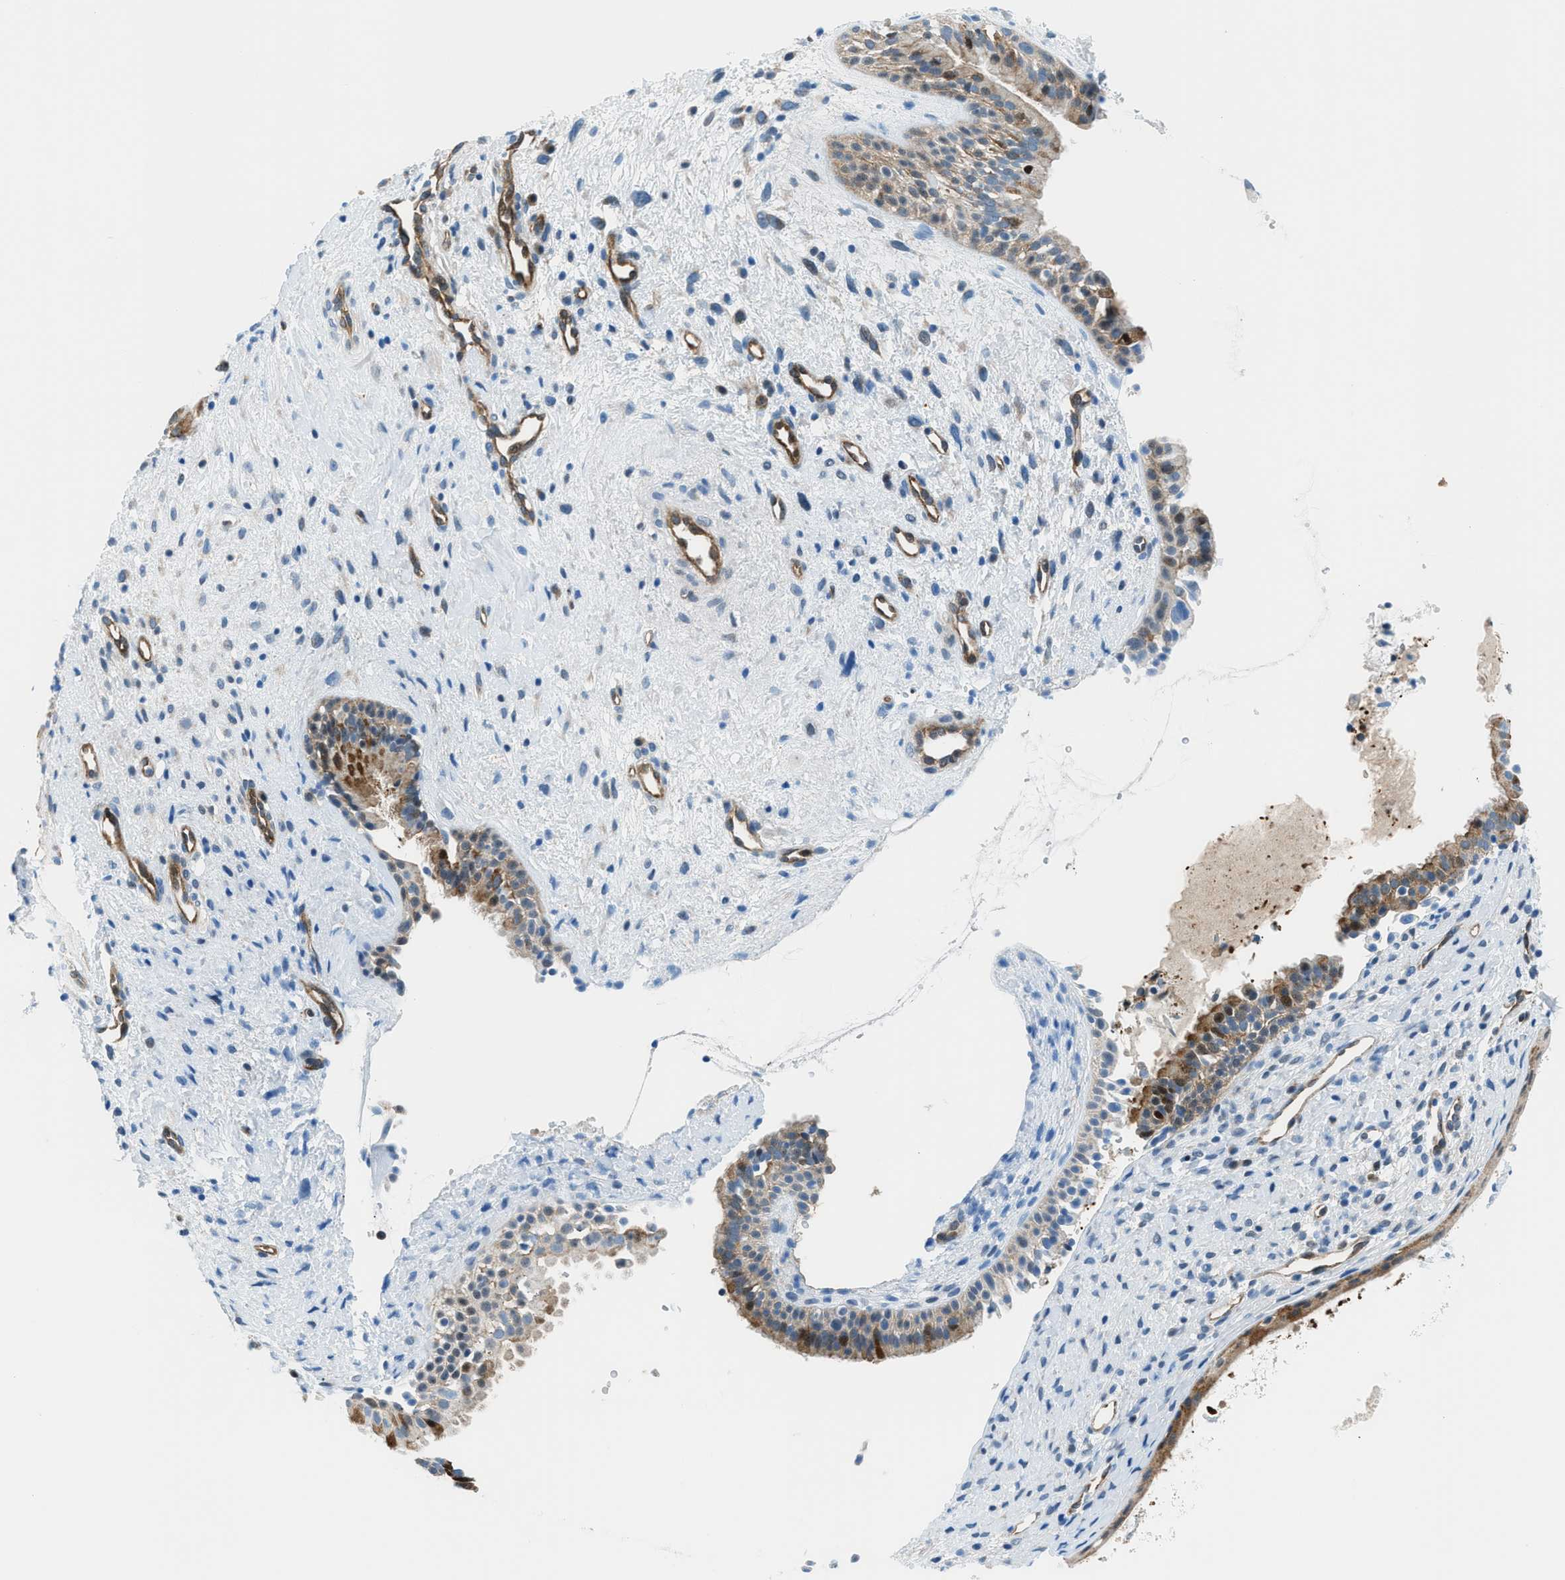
{"staining": {"intensity": "moderate", "quantity": ">75%", "location": "cytoplasmic/membranous"}, "tissue": "nasopharynx", "cell_type": "Respiratory epithelial cells", "image_type": "normal", "snomed": [{"axis": "morphology", "description": "Normal tissue, NOS"}, {"axis": "topography", "description": "Nasopharynx"}], "caption": "Immunohistochemistry (IHC) histopathology image of unremarkable human nasopharynx stained for a protein (brown), which demonstrates medium levels of moderate cytoplasmic/membranous expression in about >75% of respiratory epithelial cells.", "gene": "YWHAE", "patient": {"sex": "male", "age": 22}}